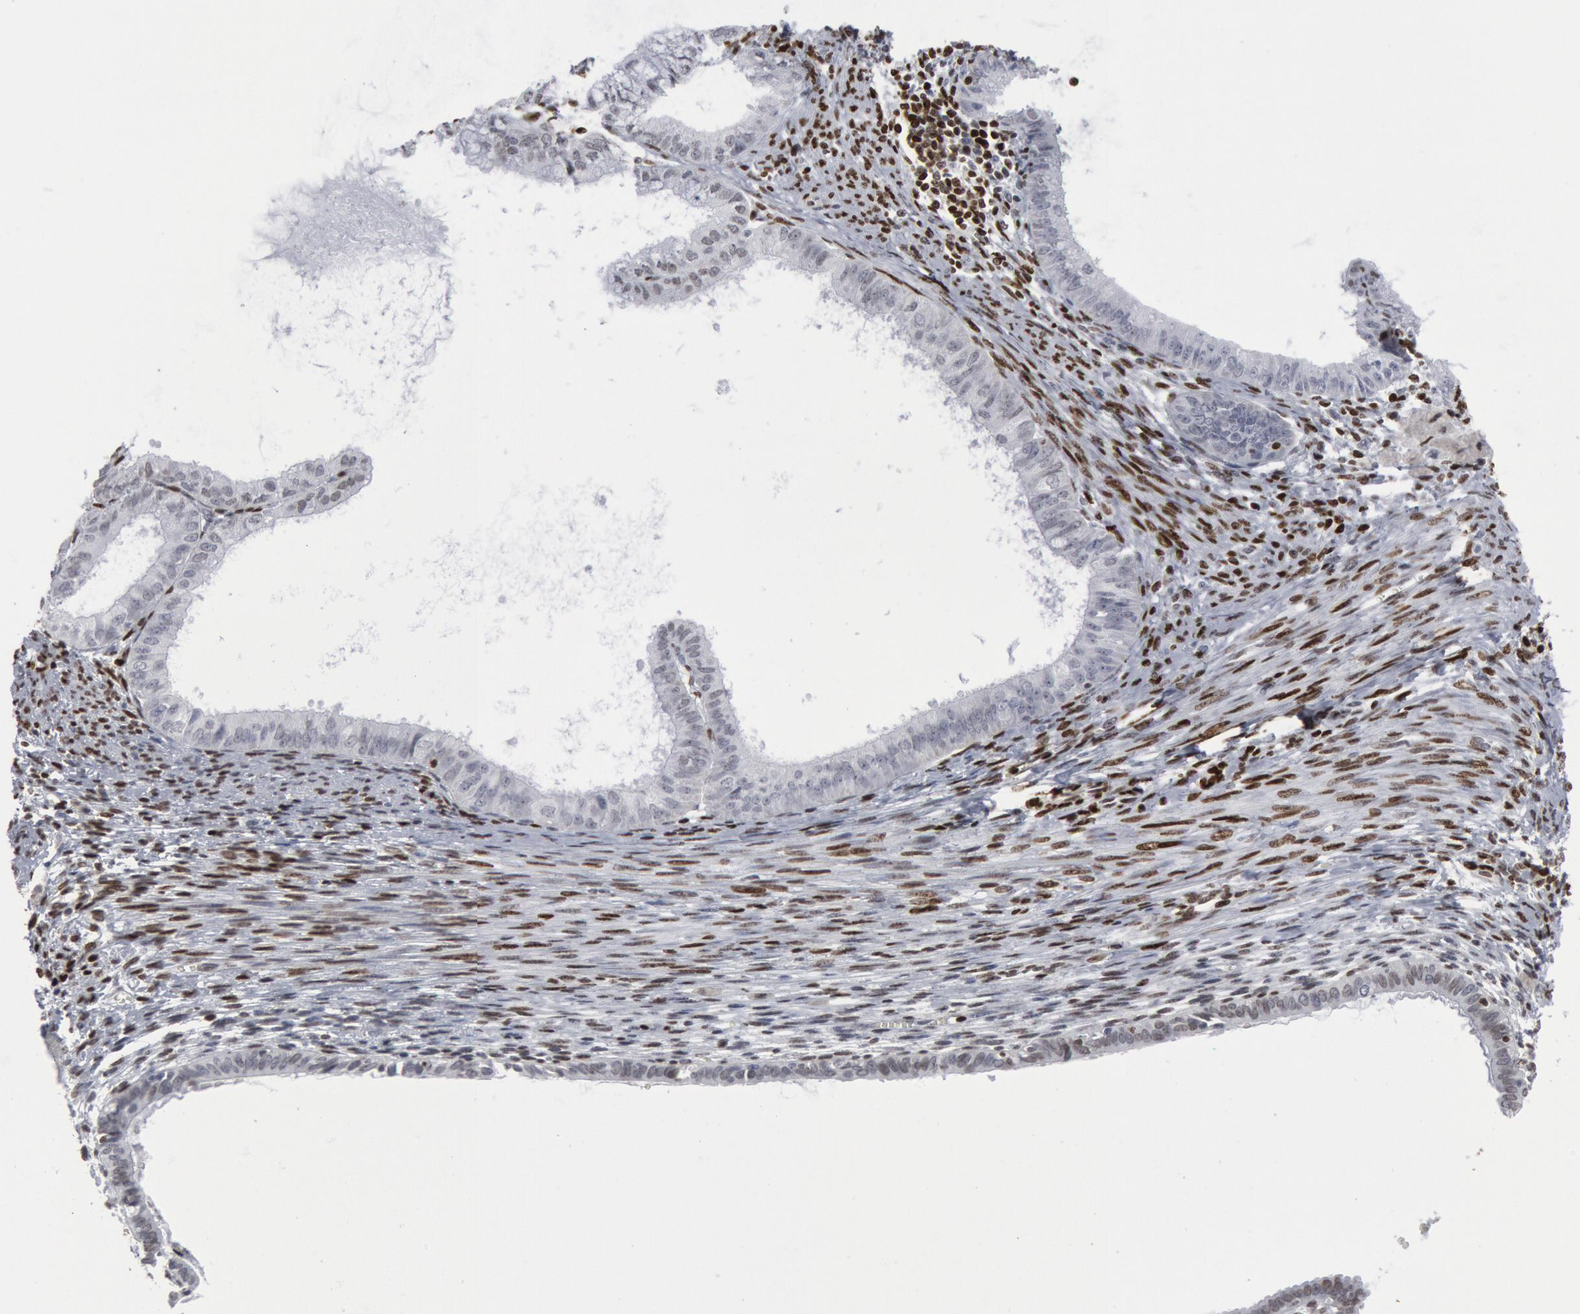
{"staining": {"intensity": "negative", "quantity": "none", "location": "none"}, "tissue": "endometrial cancer", "cell_type": "Tumor cells", "image_type": "cancer", "snomed": [{"axis": "morphology", "description": "Adenocarcinoma, NOS"}, {"axis": "topography", "description": "Endometrium"}], "caption": "This is a micrograph of immunohistochemistry (IHC) staining of endometrial adenocarcinoma, which shows no expression in tumor cells.", "gene": "MECP2", "patient": {"sex": "female", "age": 76}}